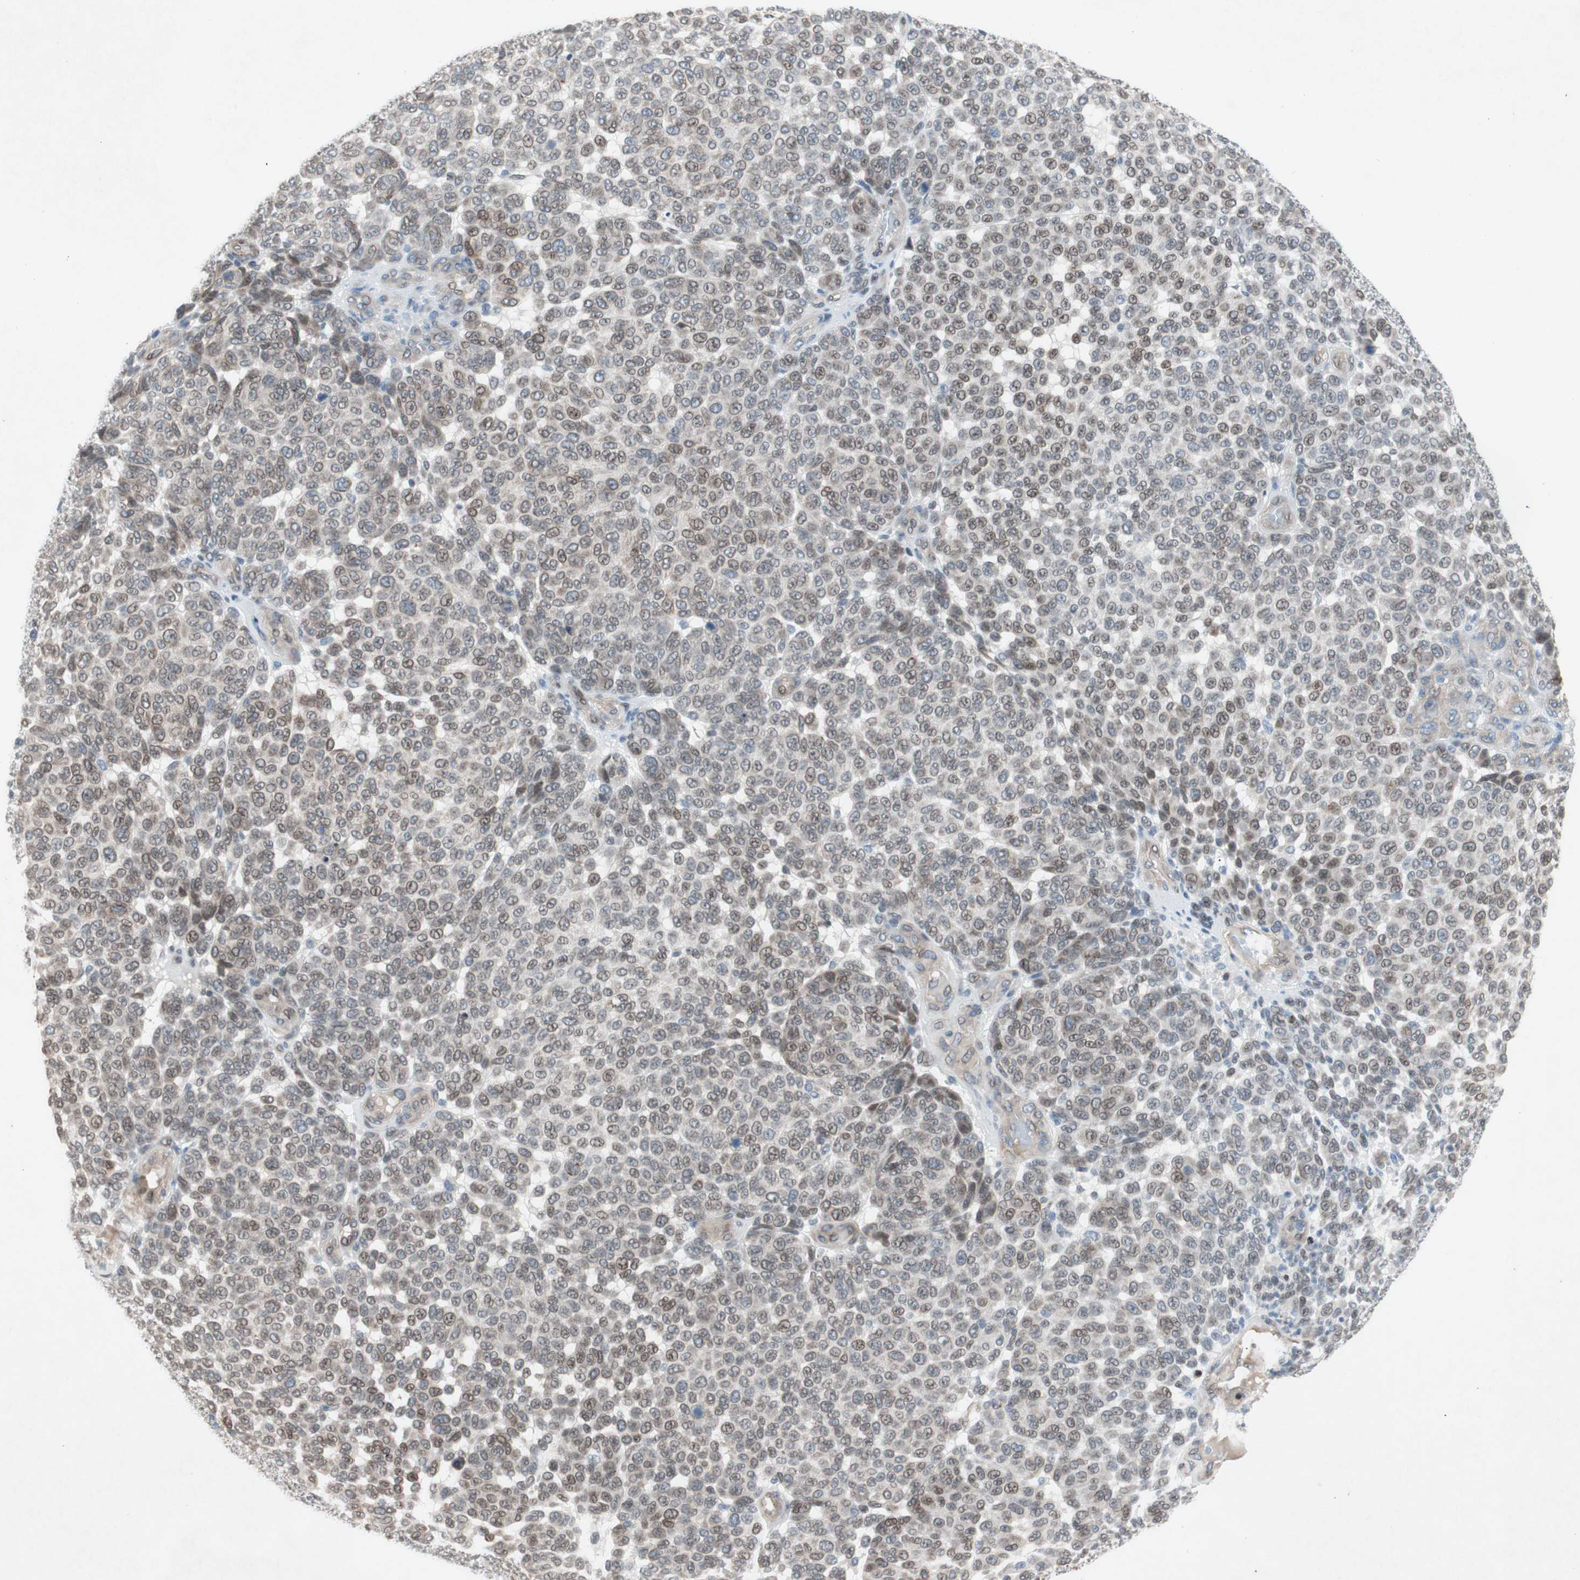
{"staining": {"intensity": "weak", "quantity": ">75%", "location": "cytoplasmic/membranous,nuclear"}, "tissue": "melanoma", "cell_type": "Tumor cells", "image_type": "cancer", "snomed": [{"axis": "morphology", "description": "Malignant melanoma, NOS"}, {"axis": "topography", "description": "Skin"}], "caption": "Immunohistochemical staining of human melanoma demonstrates weak cytoplasmic/membranous and nuclear protein positivity in approximately >75% of tumor cells.", "gene": "ARNT2", "patient": {"sex": "male", "age": 59}}